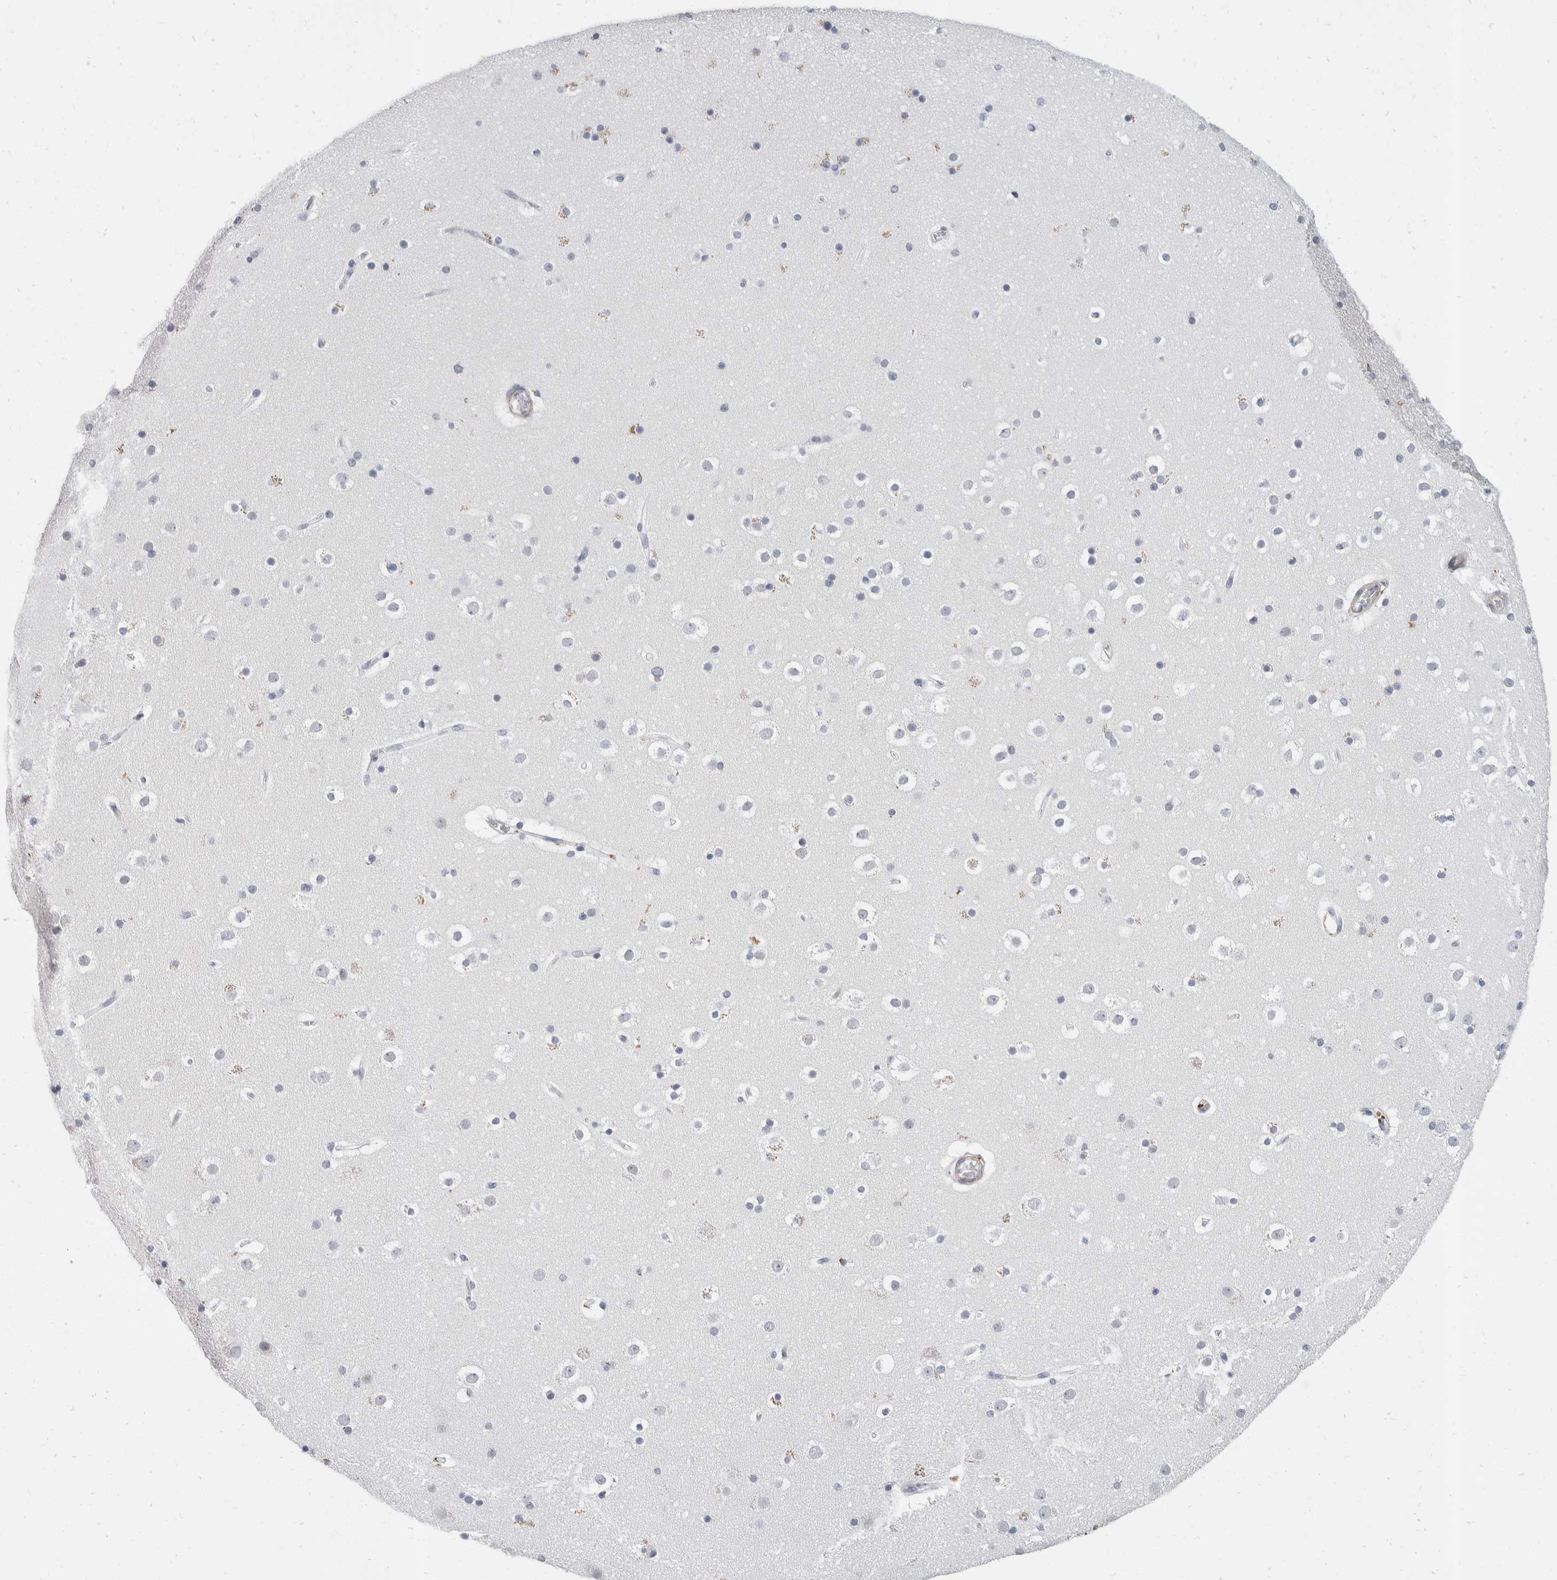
{"staining": {"intensity": "negative", "quantity": "none", "location": "none"}, "tissue": "cerebral cortex", "cell_type": "Endothelial cells", "image_type": "normal", "snomed": [{"axis": "morphology", "description": "Normal tissue, NOS"}, {"axis": "topography", "description": "Cerebral cortex"}], "caption": "Protein analysis of normal cerebral cortex demonstrates no significant positivity in endothelial cells. The staining is performed using DAB brown chromogen with nuclei counter-stained in using hematoxylin.", "gene": "CATSPERD", "patient": {"sex": "male", "age": 57}}